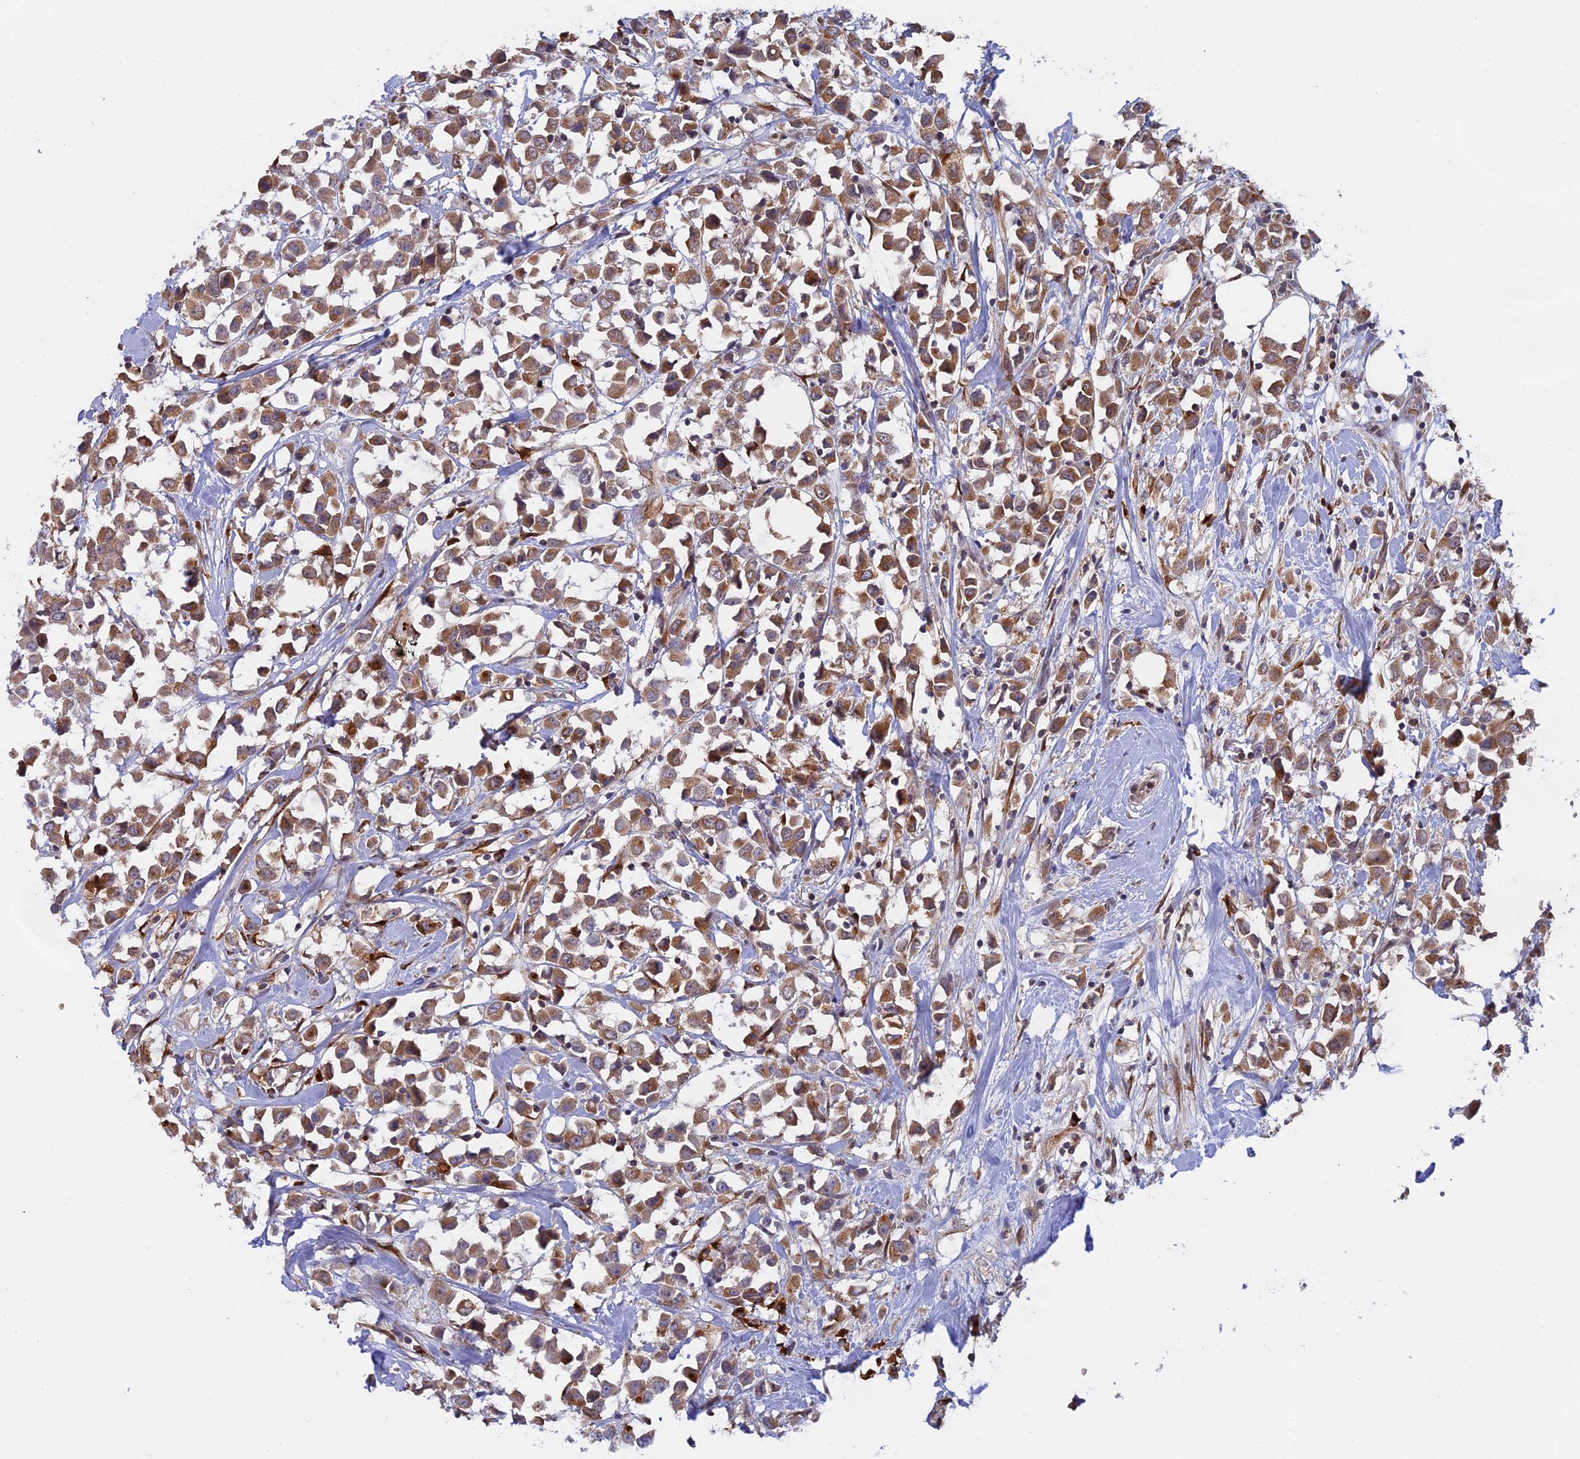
{"staining": {"intensity": "moderate", "quantity": ">75%", "location": "cytoplasmic/membranous"}, "tissue": "breast cancer", "cell_type": "Tumor cells", "image_type": "cancer", "snomed": [{"axis": "morphology", "description": "Duct carcinoma"}, {"axis": "topography", "description": "Breast"}], "caption": "Breast cancer was stained to show a protein in brown. There is medium levels of moderate cytoplasmic/membranous expression in about >75% of tumor cells.", "gene": "SNX17", "patient": {"sex": "female", "age": 61}}